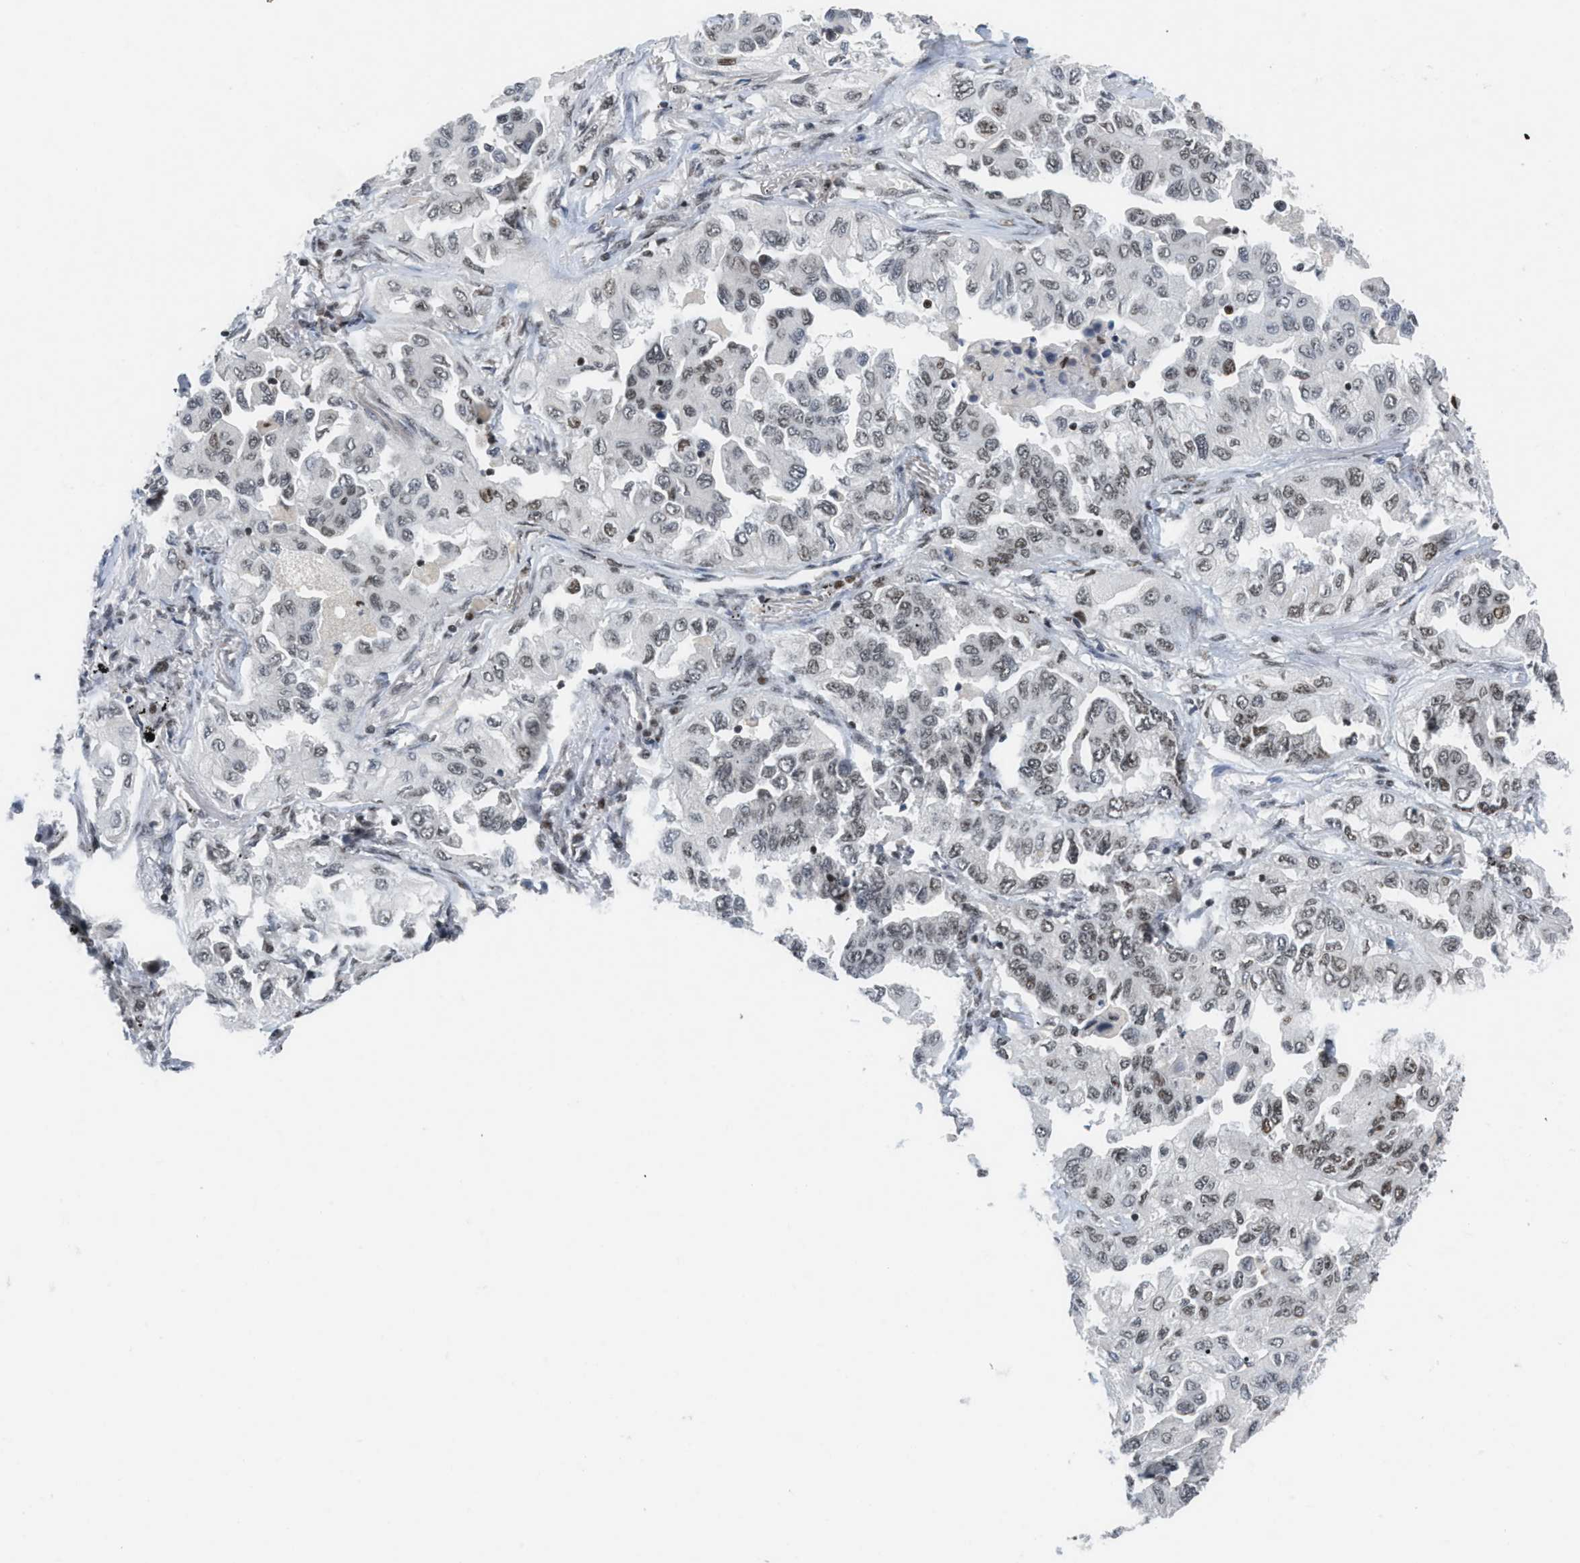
{"staining": {"intensity": "moderate", "quantity": "25%-75%", "location": "nuclear"}, "tissue": "lung cancer", "cell_type": "Tumor cells", "image_type": "cancer", "snomed": [{"axis": "morphology", "description": "Adenocarcinoma, NOS"}, {"axis": "topography", "description": "Lung"}], "caption": "Immunohistochemistry (IHC) (DAB) staining of lung cancer displays moderate nuclear protein expression in approximately 25%-75% of tumor cells.", "gene": "RAD51B", "patient": {"sex": "female", "age": 65}}